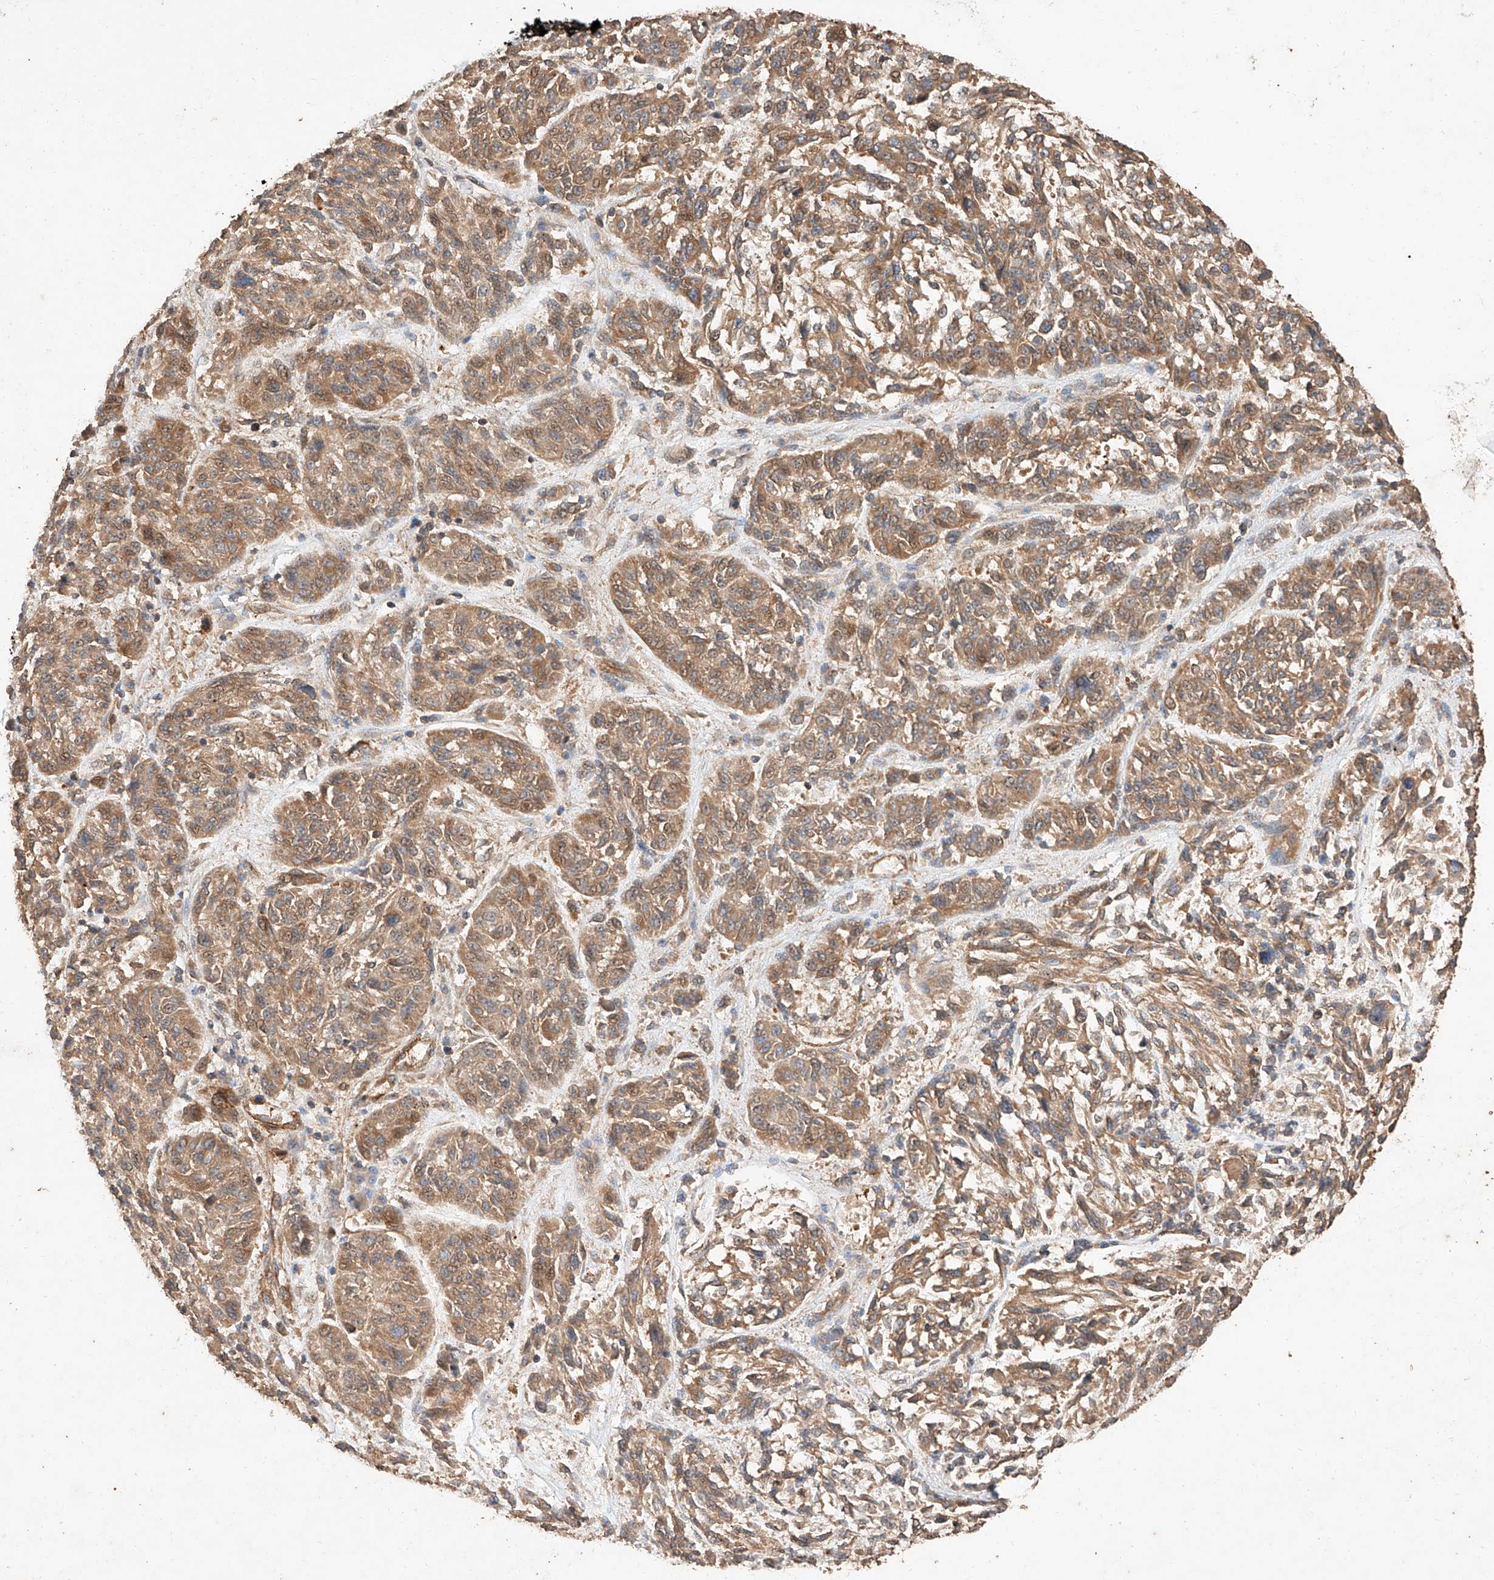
{"staining": {"intensity": "moderate", "quantity": ">75%", "location": "cytoplasmic/membranous"}, "tissue": "melanoma", "cell_type": "Tumor cells", "image_type": "cancer", "snomed": [{"axis": "morphology", "description": "Malignant melanoma, NOS"}, {"axis": "topography", "description": "Skin"}], "caption": "Human melanoma stained with a brown dye shows moderate cytoplasmic/membranous positive positivity in approximately >75% of tumor cells.", "gene": "GHDC", "patient": {"sex": "male", "age": 53}}